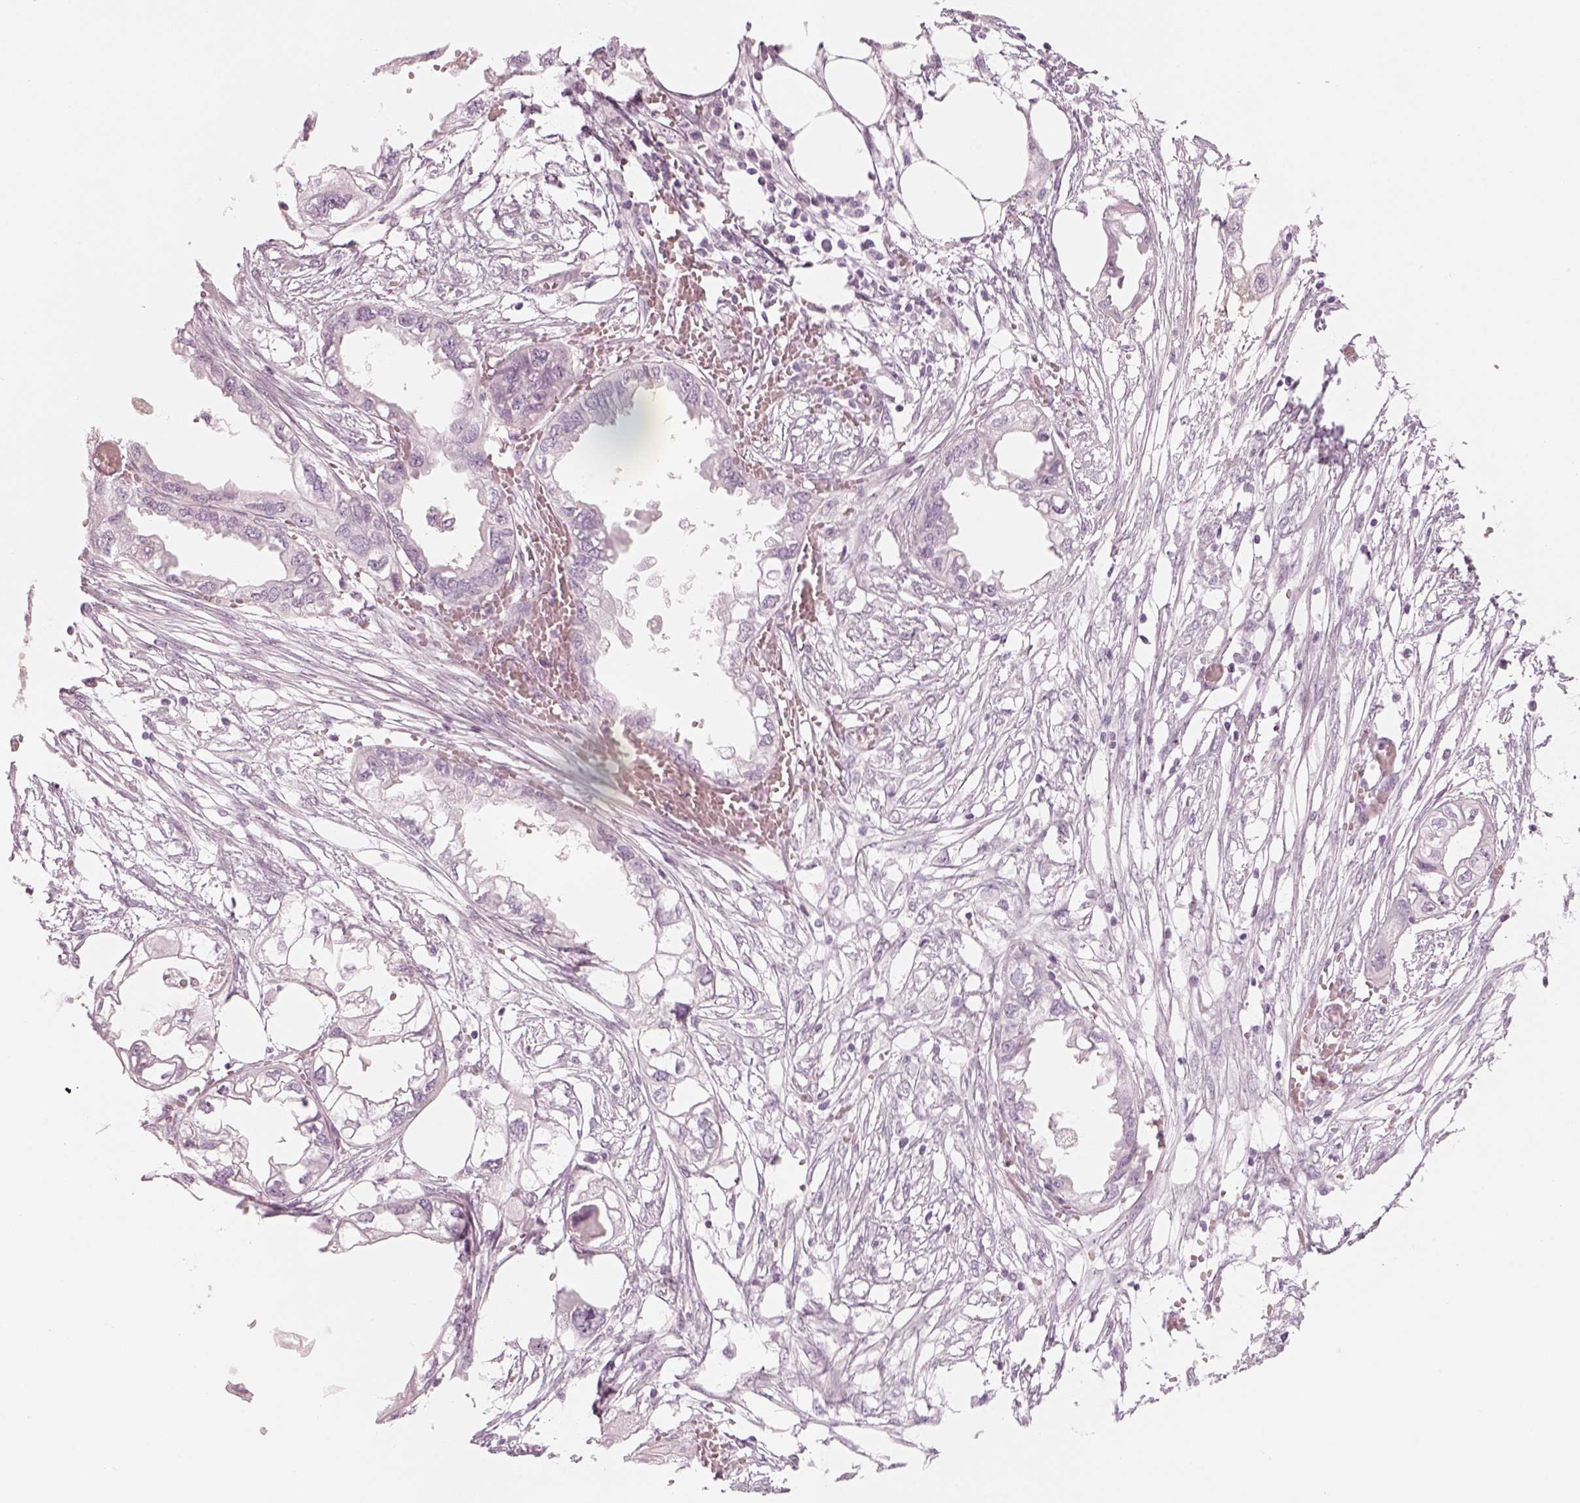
{"staining": {"intensity": "negative", "quantity": "none", "location": "none"}, "tissue": "endometrial cancer", "cell_type": "Tumor cells", "image_type": "cancer", "snomed": [{"axis": "morphology", "description": "Adenocarcinoma, NOS"}, {"axis": "morphology", "description": "Adenocarcinoma, metastatic, NOS"}, {"axis": "topography", "description": "Adipose tissue"}, {"axis": "topography", "description": "Endometrium"}], "caption": "Human endometrial cancer stained for a protein using immunohistochemistry (IHC) reveals no positivity in tumor cells.", "gene": "GAS2L2", "patient": {"sex": "female", "age": 67}}